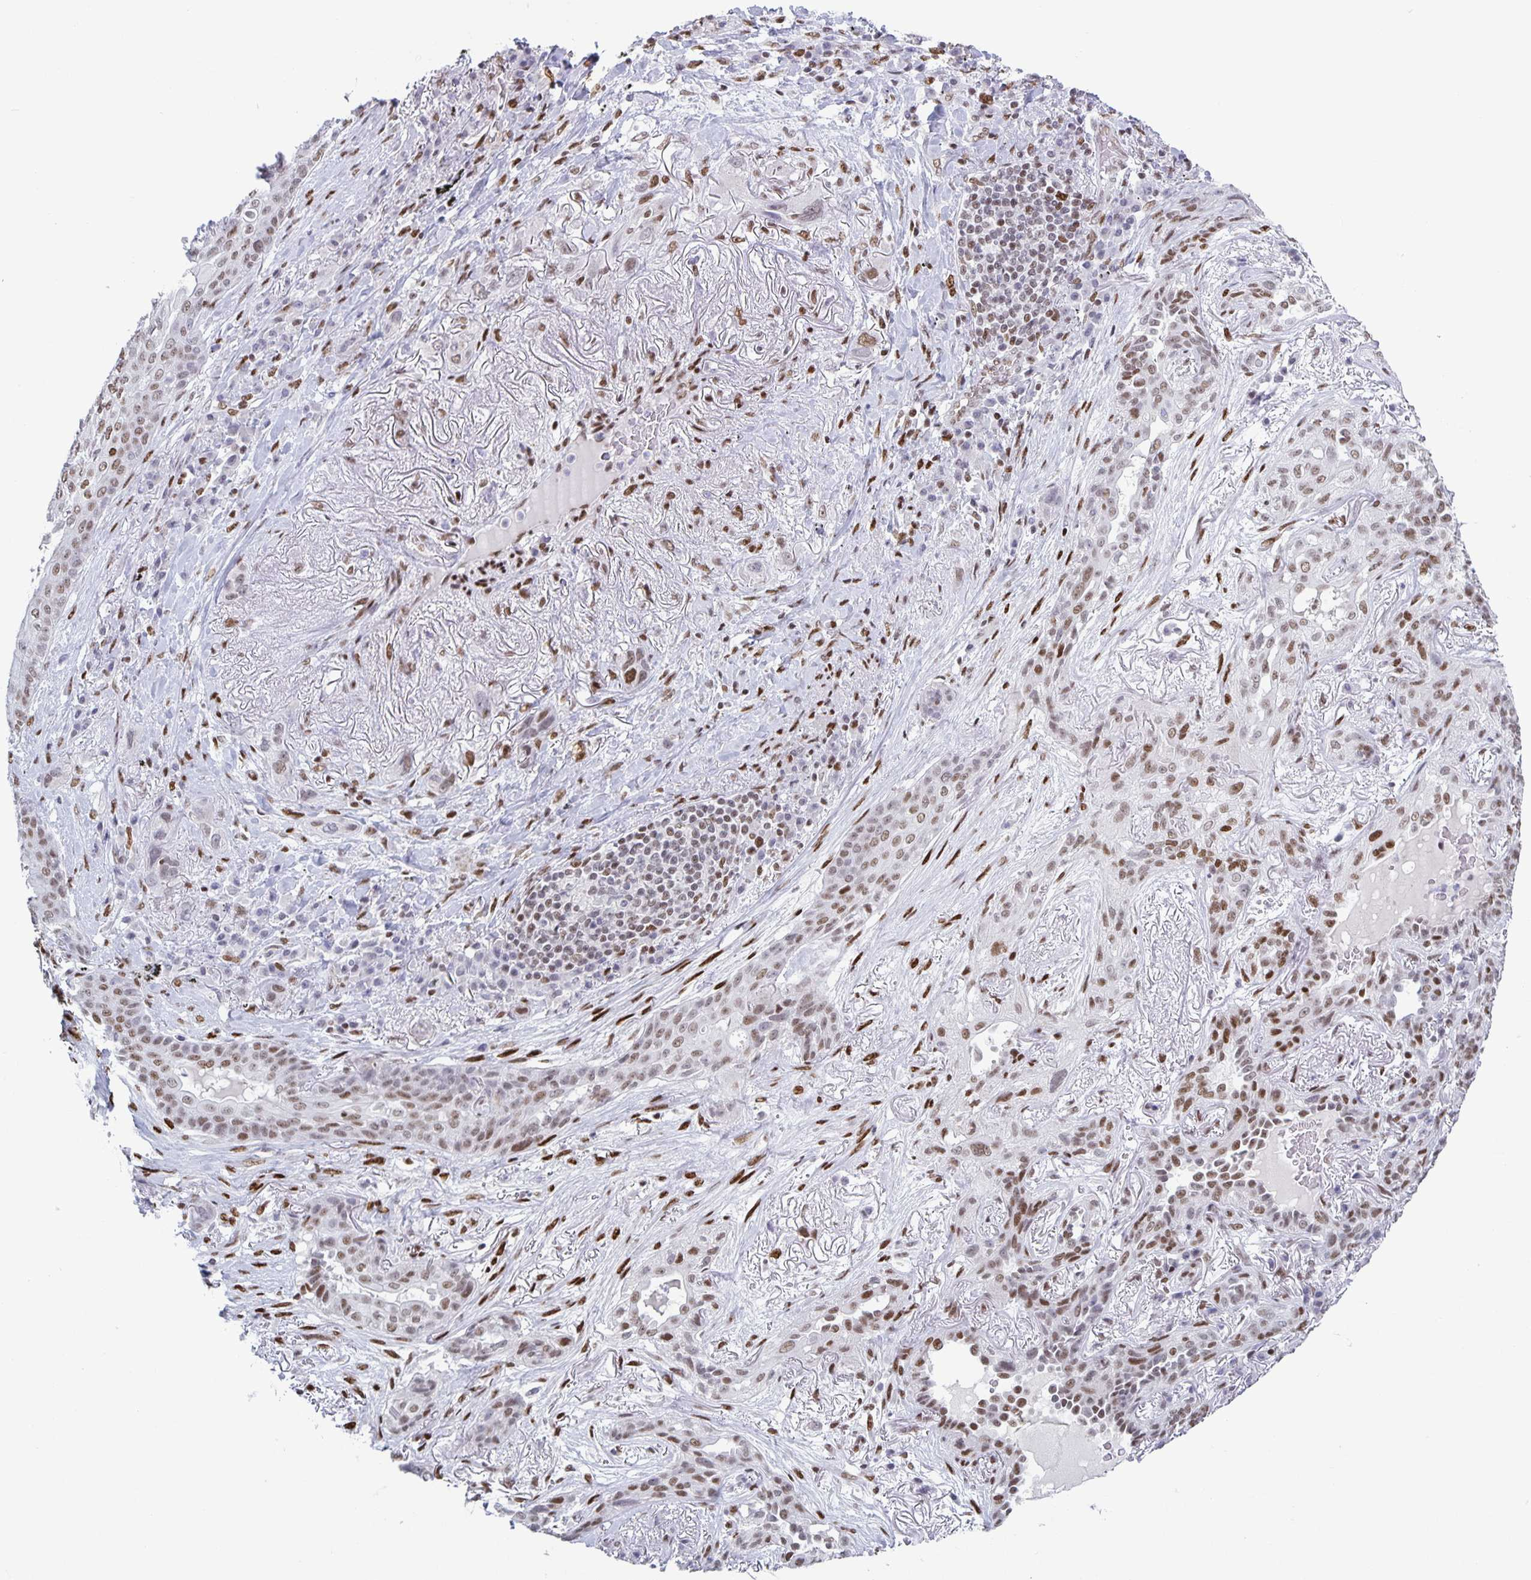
{"staining": {"intensity": "moderate", "quantity": ">75%", "location": "nuclear"}, "tissue": "lung cancer", "cell_type": "Tumor cells", "image_type": "cancer", "snomed": [{"axis": "morphology", "description": "Squamous cell carcinoma, NOS"}, {"axis": "topography", "description": "Lung"}], "caption": "Protein expression by immunohistochemistry displays moderate nuclear positivity in about >75% of tumor cells in squamous cell carcinoma (lung).", "gene": "JUND", "patient": {"sex": "female", "age": 70}}